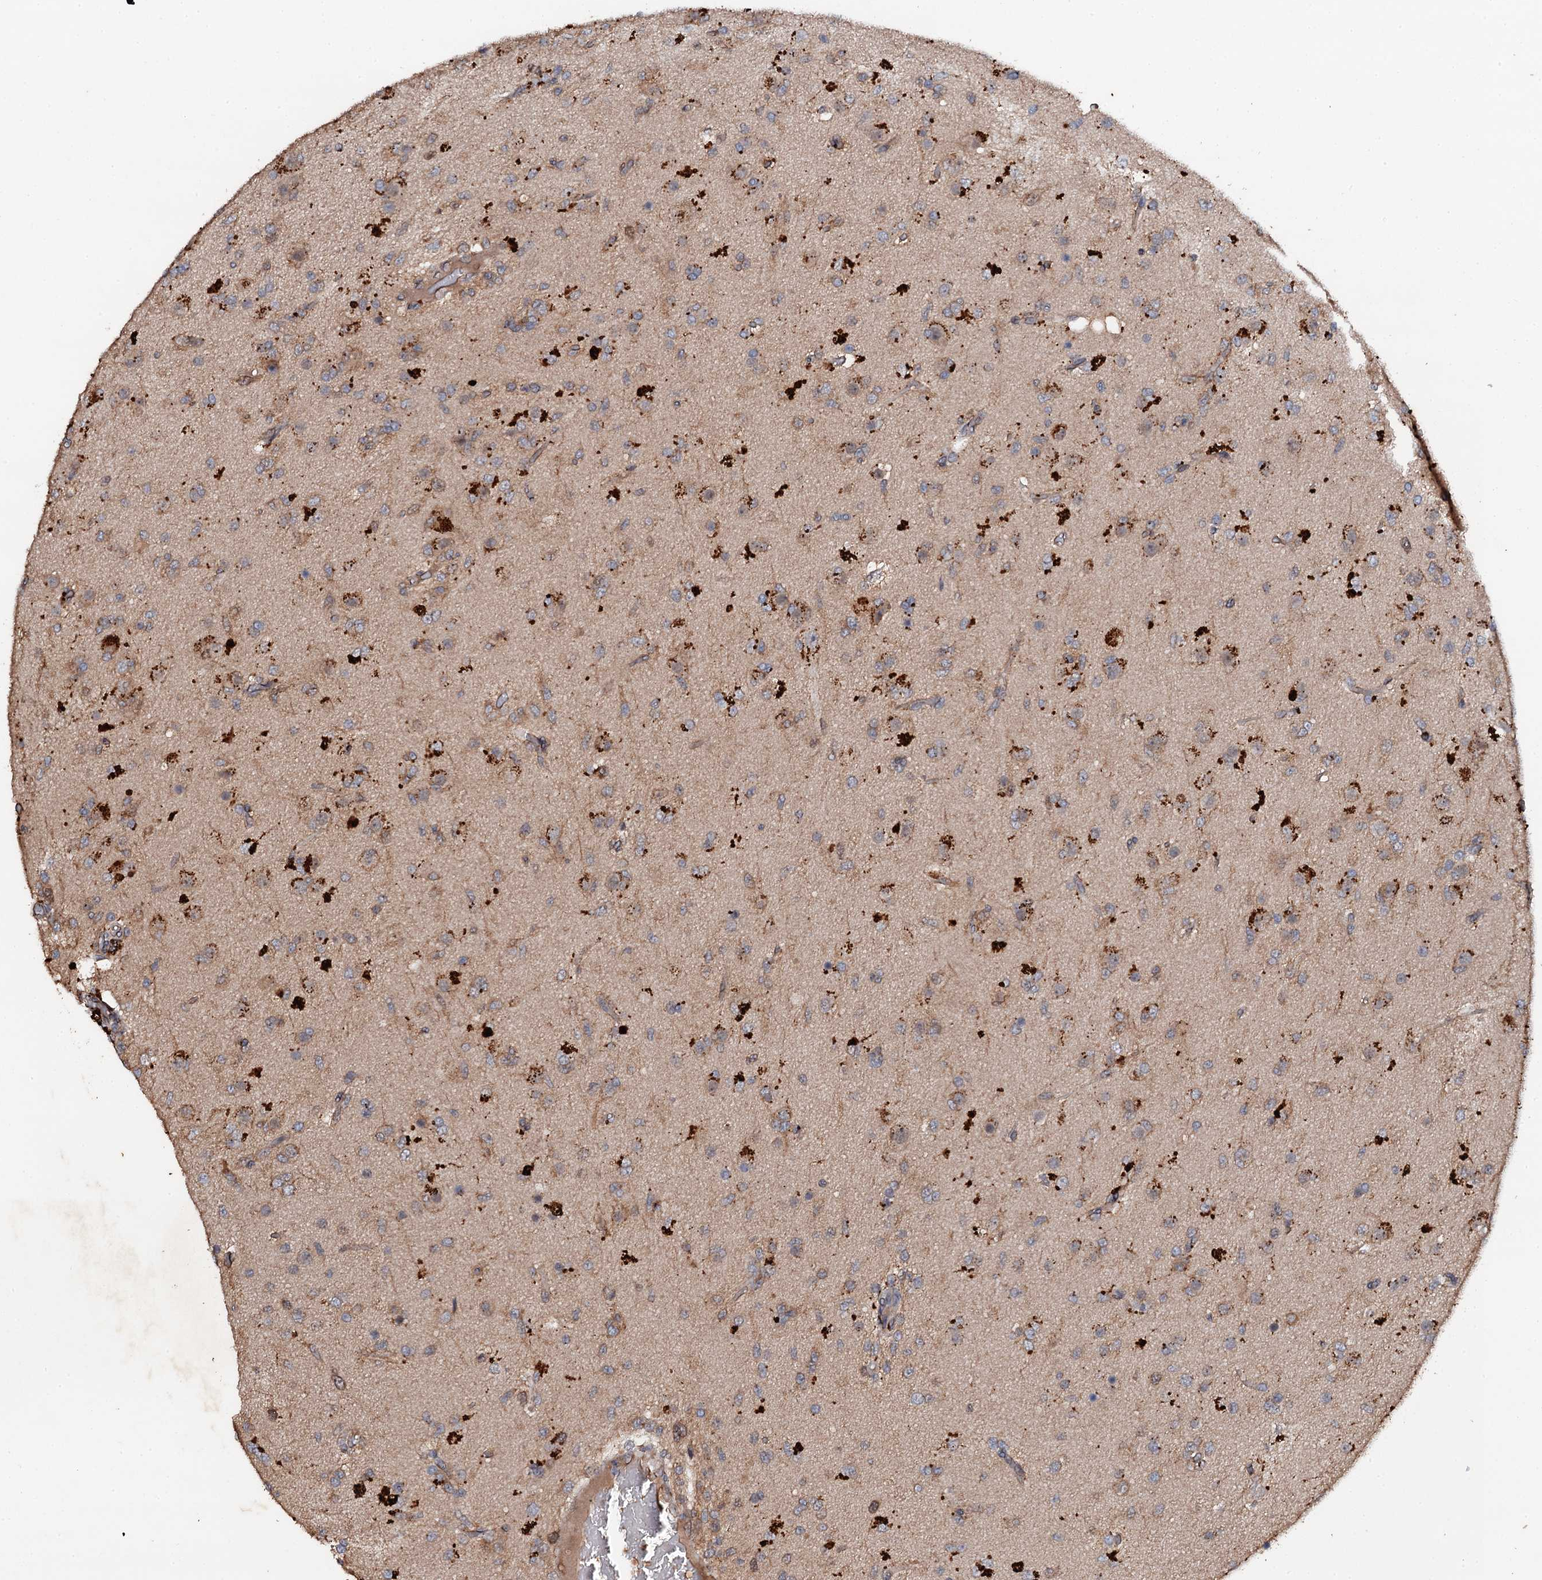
{"staining": {"intensity": "weak", "quantity": "25%-75%", "location": "cytoplasmic/membranous"}, "tissue": "glioma", "cell_type": "Tumor cells", "image_type": "cancer", "snomed": [{"axis": "morphology", "description": "Glioma, malignant, High grade"}, {"axis": "topography", "description": "Brain"}], "caption": "Glioma stained for a protein shows weak cytoplasmic/membranous positivity in tumor cells.", "gene": "ADAMTS10", "patient": {"sex": "female", "age": 74}}